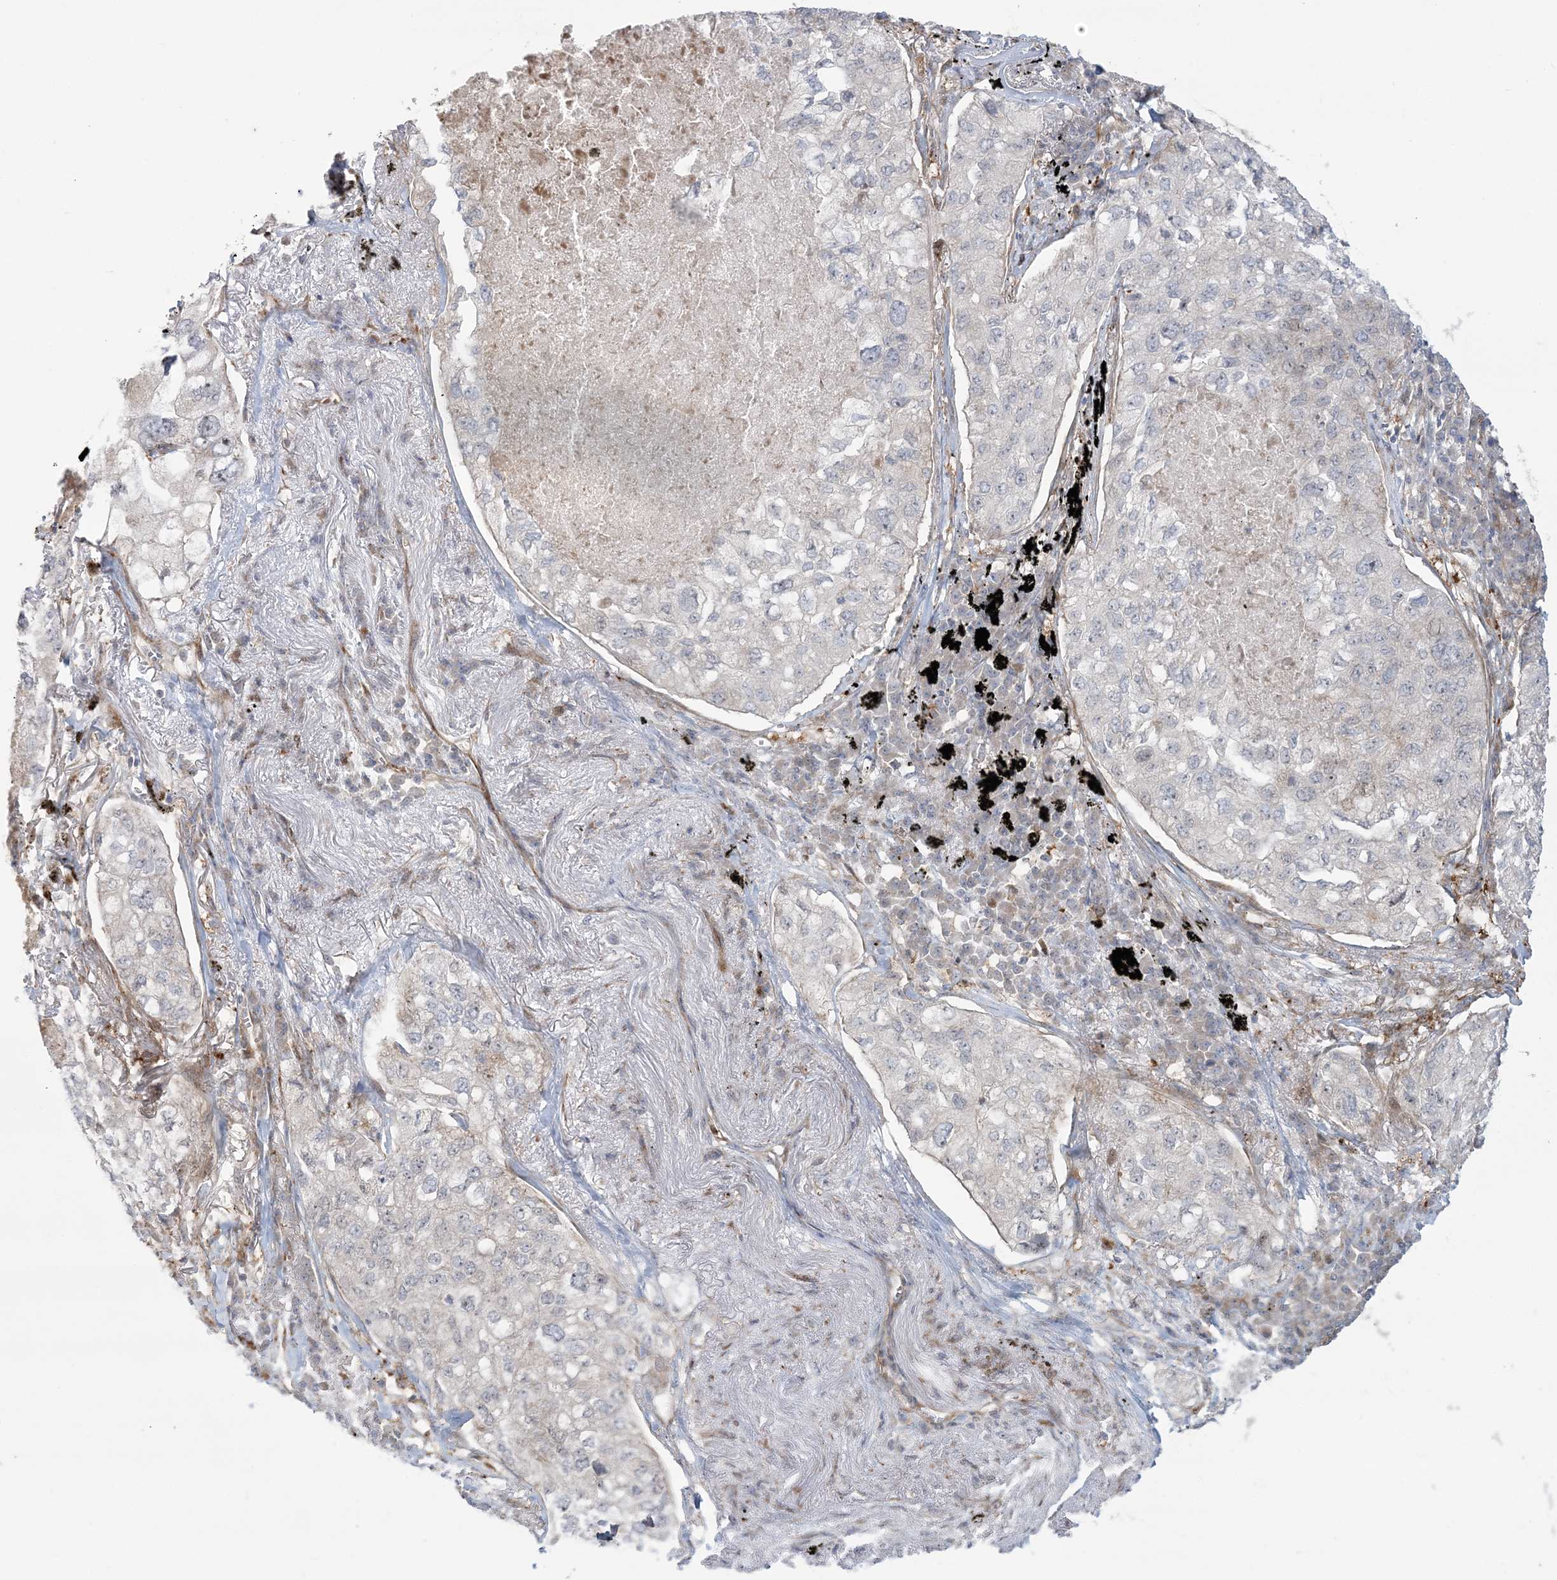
{"staining": {"intensity": "negative", "quantity": "none", "location": "none"}, "tissue": "lung cancer", "cell_type": "Tumor cells", "image_type": "cancer", "snomed": [{"axis": "morphology", "description": "Adenocarcinoma, NOS"}, {"axis": "topography", "description": "Lung"}], "caption": "The immunohistochemistry (IHC) histopathology image has no significant expression in tumor cells of lung cancer tissue.", "gene": "NUDT9", "patient": {"sex": "male", "age": 65}}